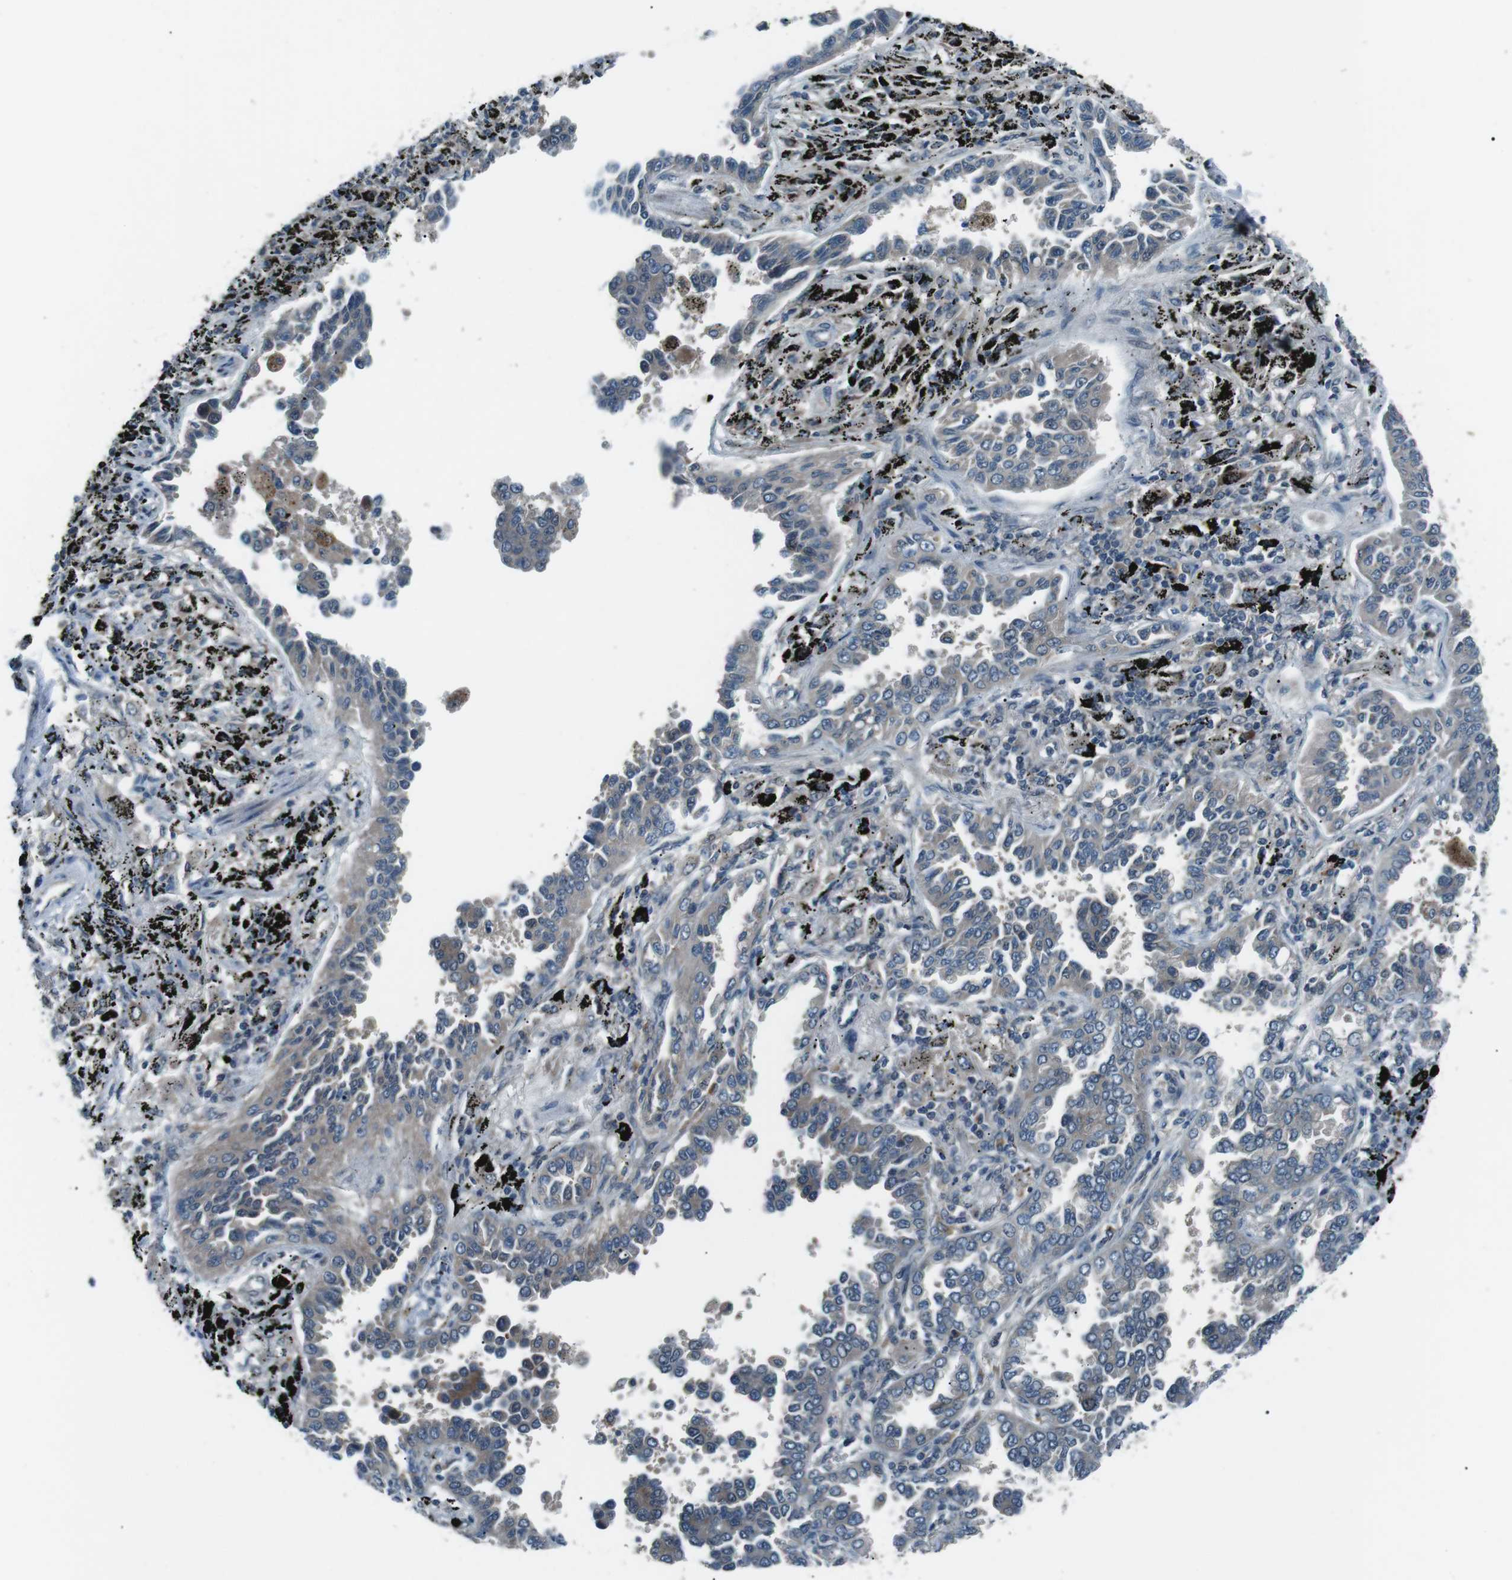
{"staining": {"intensity": "negative", "quantity": "none", "location": "none"}, "tissue": "lung cancer", "cell_type": "Tumor cells", "image_type": "cancer", "snomed": [{"axis": "morphology", "description": "Normal tissue, NOS"}, {"axis": "morphology", "description": "Adenocarcinoma, NOS"}, {"axis": "topography", "description": "Lung"}], "caption": "Lung cancer (adenocarcinoma) was stained to show a protein in brown. There is no significant expression in tumor cells.", "gene": "LRIG2", "patient": {"sex": "male", "age": 59}}